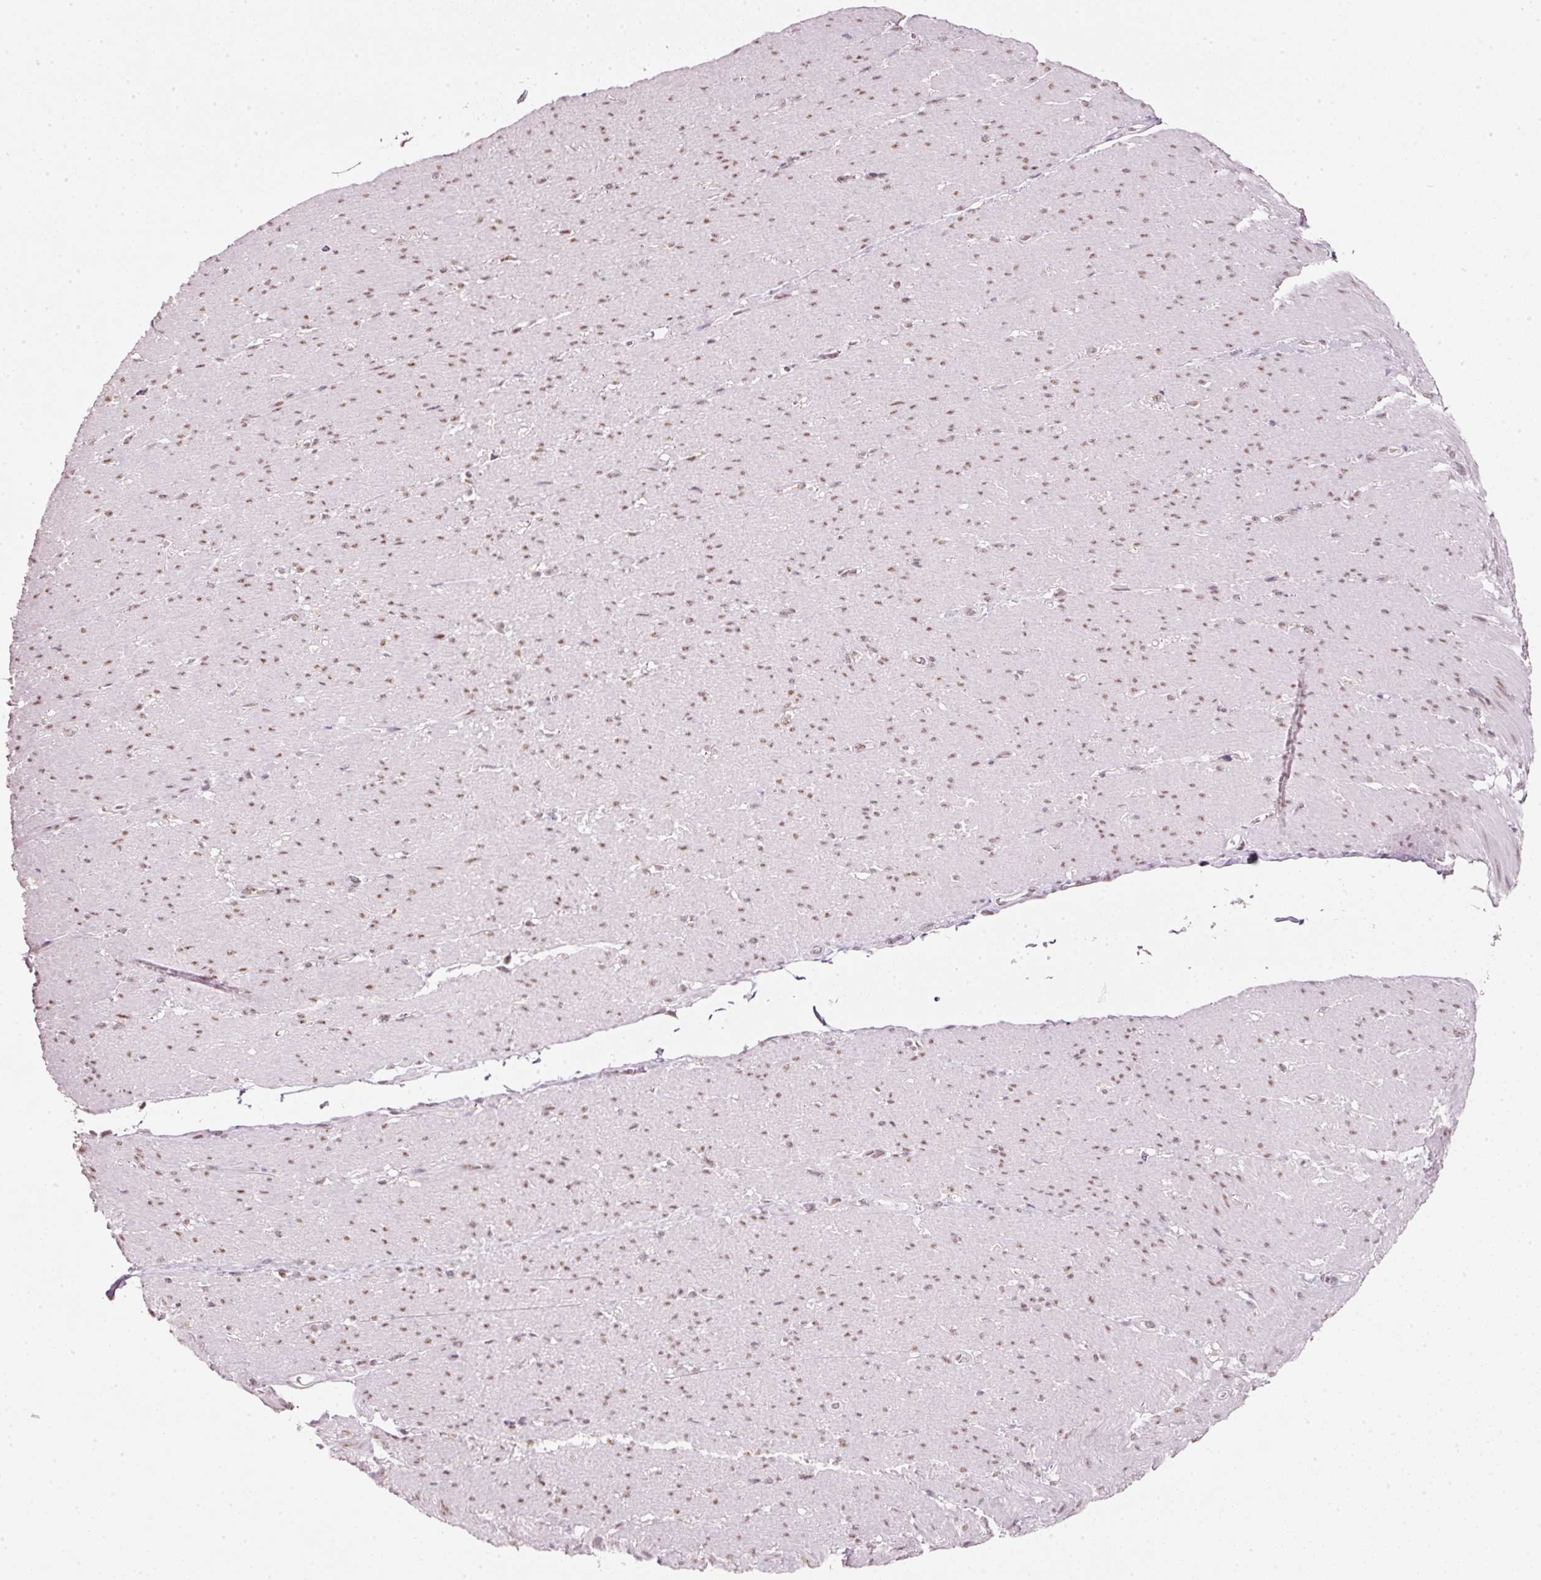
{"staining": {"intensity": "moderate", "quantity": "25%-75%", "location": "nuclear"}, "tissue": "smooth muscle", "cell_type": "Smooth muscle cells", "image_type": "normal", "snomed": [{"axis": "morphology", "description": "Normal tissue, NOS"}, {"axis": "topography", "description": "Smooth muscle"}, {"axis": "topography", "description": "Rectum"}], "caption": "This is a micrograph of IHC staining of benign smooth muscle, which shows moderate staining in the nuclear of smooth muscle cells.", "gene": "FSTL3", "patient": {"sex": "male", "age": 53}}